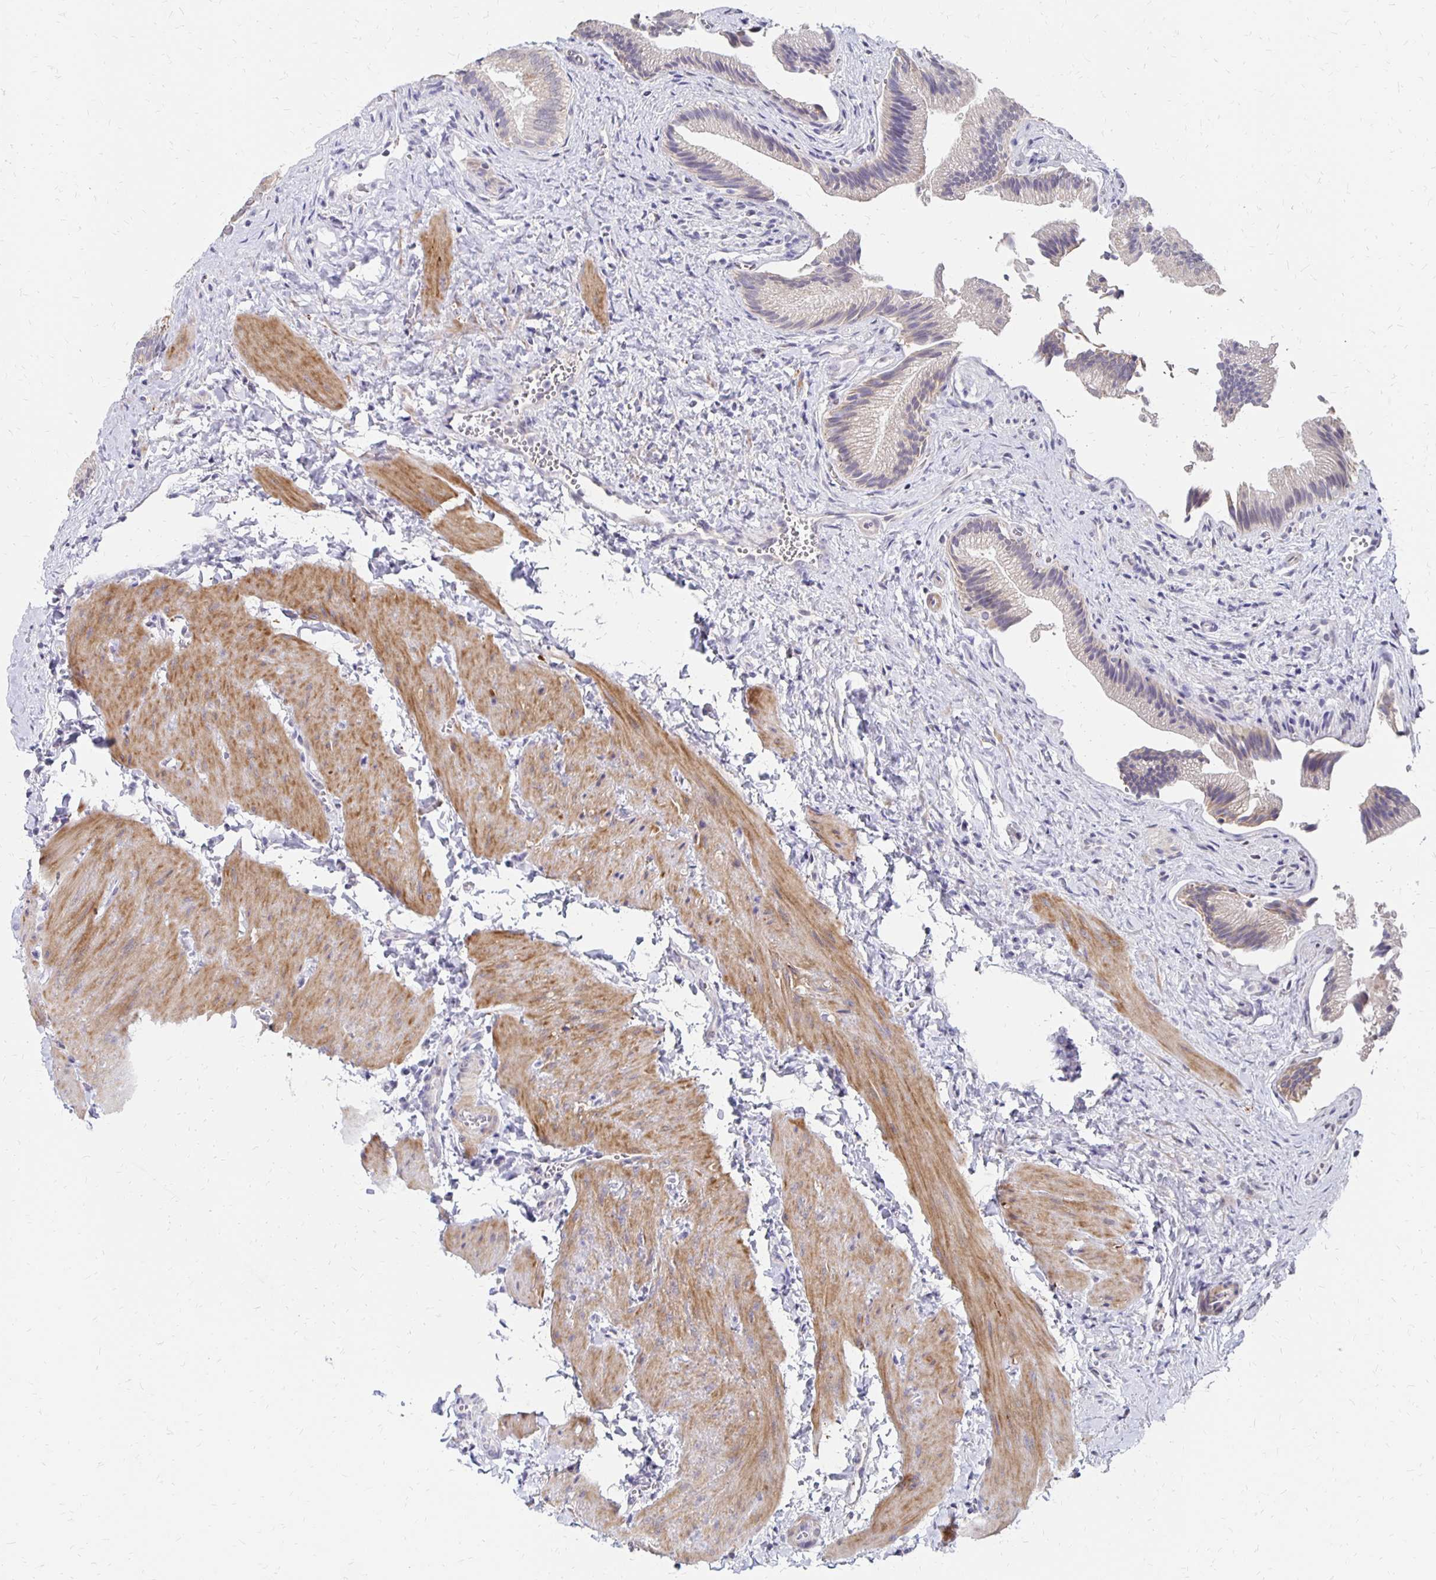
{"staining": {"intensity": "moderate", "quantity": "25%-75%", "location": "cytoplasmic/membranous"}, "tissue": "gallbladder", "cell_type": "Glandular cells", "image_type": "normal", "snomed": [{"axis": "morphology", "description": "Normal tissue, NOS"}, {"axis": "topography", "description": "Gallbladder"}], "caption": "Gallbladder stained for a protein (brown) displays moderate cytoplasmic/membranous positive positivity in approximately 25%-75% of glandular cells.", "gene": "ATOSB", "patient": {"sex": "male", "age": 17}}